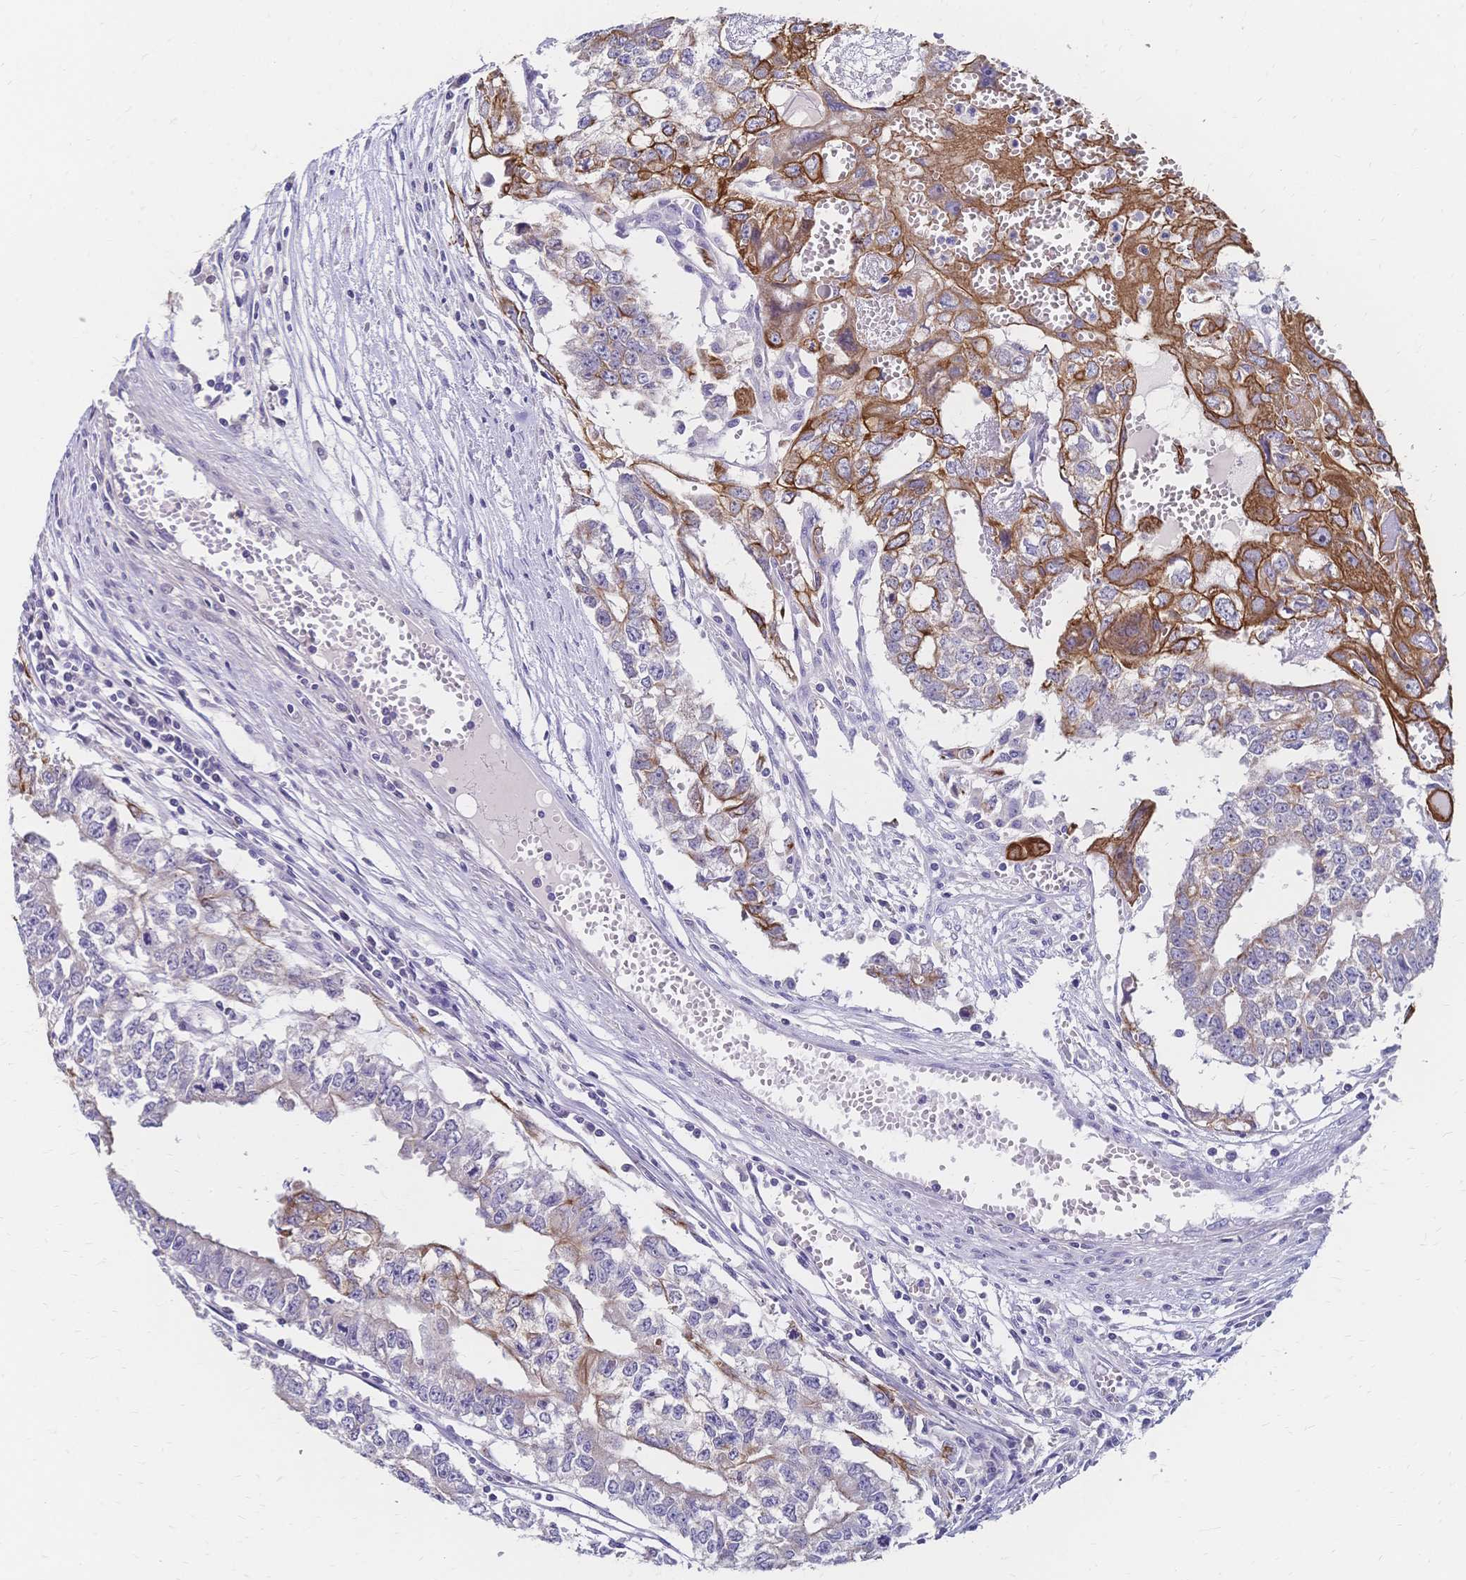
{"staining": {"intensity": "strong", "quantity": "<25%", "location": "cytoplasmic/membranous"}, "tissue": "testis cancer", "cell_type": "Tumor cells", "image_type": "cancer", "snomed": [{"axis": "morphology", "description": "Carcinoma, Embryonal, NOS"}, {"axis": "morphology", "description": "Teratoma, malignant, NOS"}, {"axis": "topography", "description": "Testis"}], "caption": "The histopathology image exhibits staining of testis embryonal carcinoma, revealing strong cytoplasmic/membranous protein positivity (brown color) within tumor cells.", "gene": "DTNB", "patient": {"sex": "male", "age": 24}}